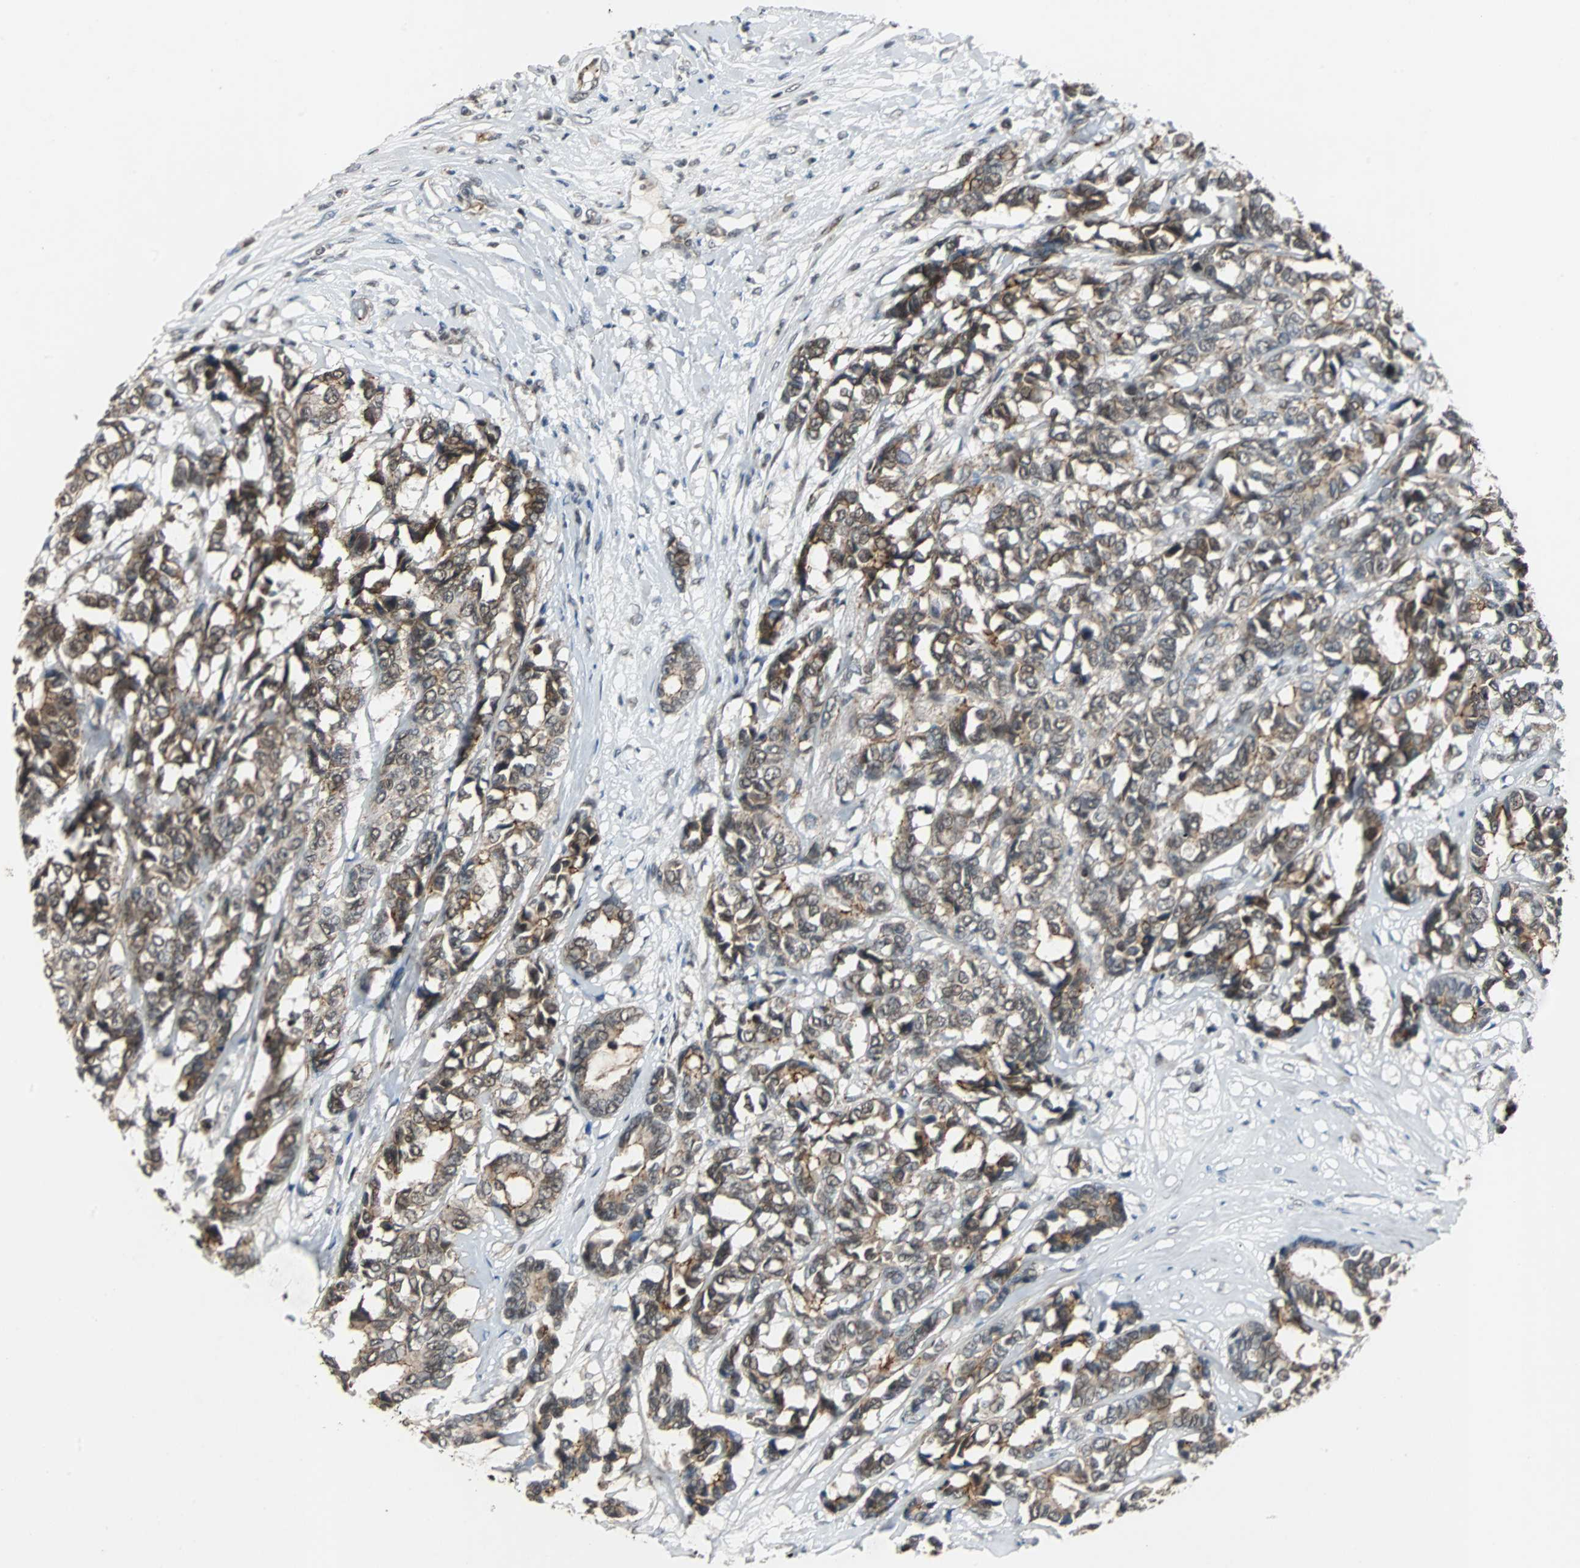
{"staining": {"intensity": "moderate", "quantity": ">75%", "location": "cytoplasmic/membranous"}, "tissue": "breast cancer", "cell_type": "Tumor cells", "image_type": "cancer", "snomed": [{"axis": "morphology", "description": "Duct carcinoma"}, {"axis": "topography", "description": "Breast"}], "caption": "A brown stain labels moderate cytoplasmic/membranous expression of a protein in breast cancer tumor cells.", "gene": "LSR", "patient": {"sex": "female", "age": 87}}